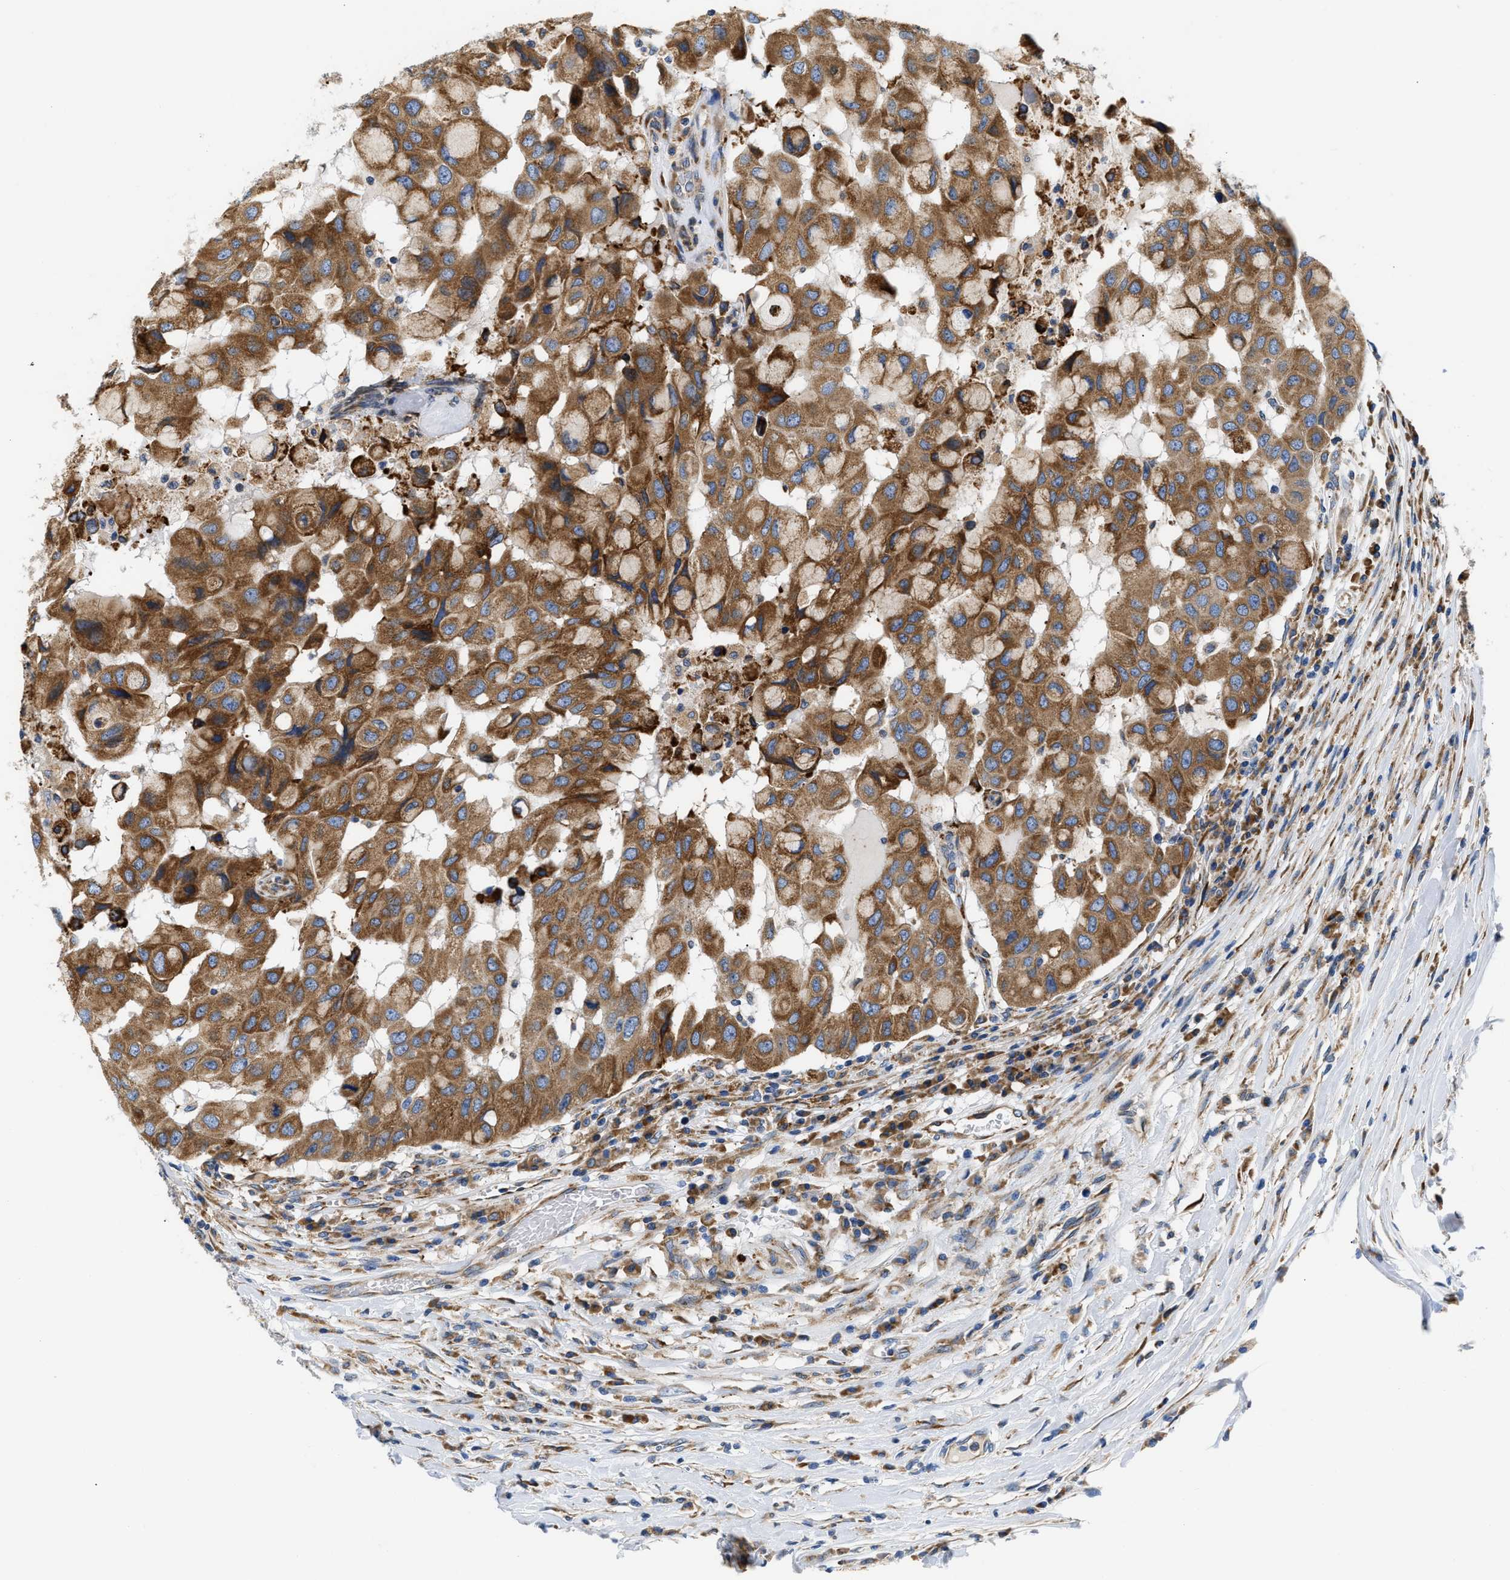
{"staining": {"intensity": "strong", "quantity": ">75%", "location": "cytoplasmic/membranous"}, "tissue": "breast cancer", "cell_type": "Tumor cells", "image_type": "cancer", "snomed": [{"axis": "morphology", "description": "Duct carcinoma"}, {"axis": "topography", "description": "Breast"}], "caption": "IHC of human breast cancer reveals high levels of strong cytoplasmic/membranous positivity in approximately >75% of tumor cells.", "gene": "HDHD3", "patient": {"sex": "female", "age": 27}}